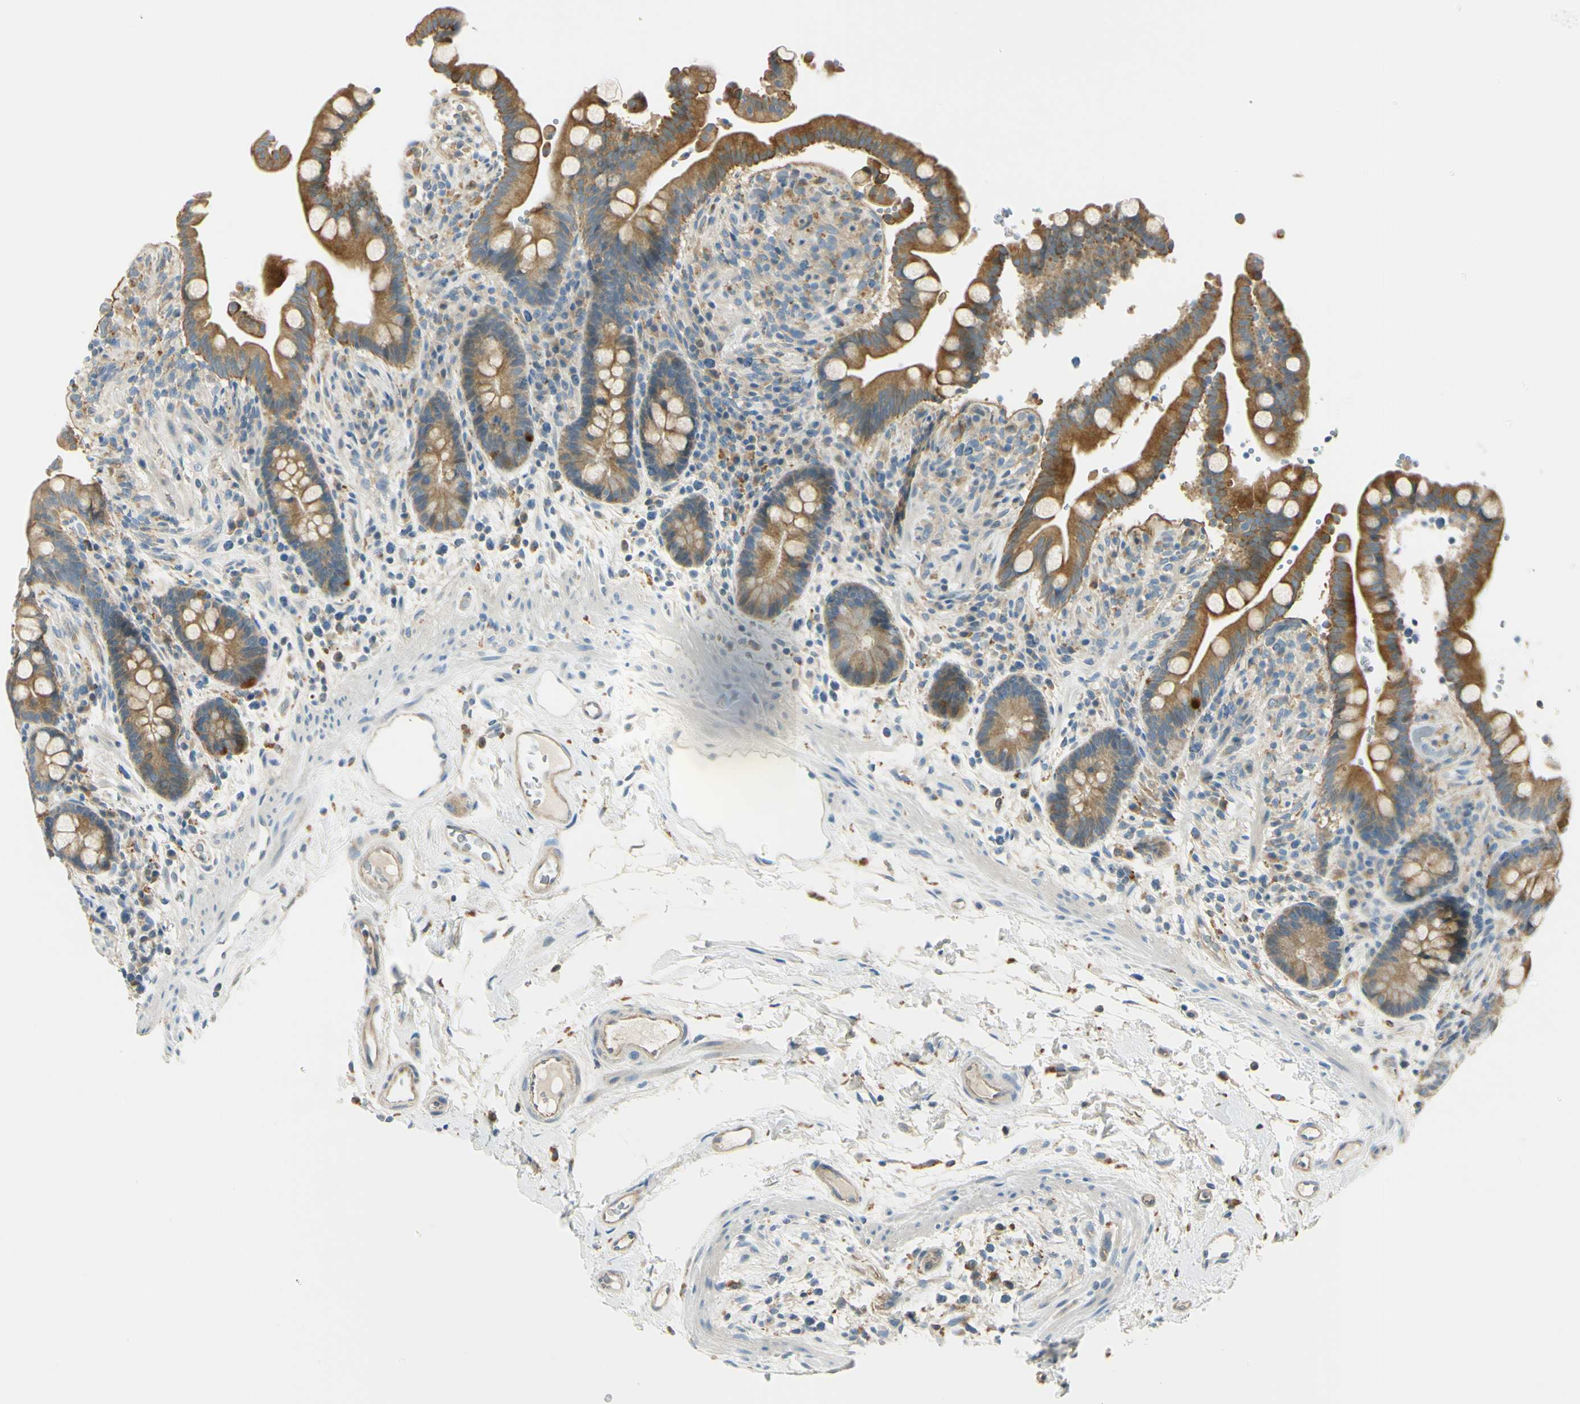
{"staining": {"intensity": "weak", "quantity": ">75%", "location": "cytoplasmic/membranous"}, "tissue": "colon", "cell_type": "Endothelial cells", "image_type": "normal", "snomed": [{"axis": "morphology", "description": "Normal tissue, NOS"}, {"axis": "topography", "description": "Colon"}], "caption": "Immunohistochemical staining of benign colon demonstrates weak cytoplasmic/membranous protein positivity in approximately >75% of endothelial cells.", "gene": "LAMA3", "patient": {"sex": "male", "age": 73}}